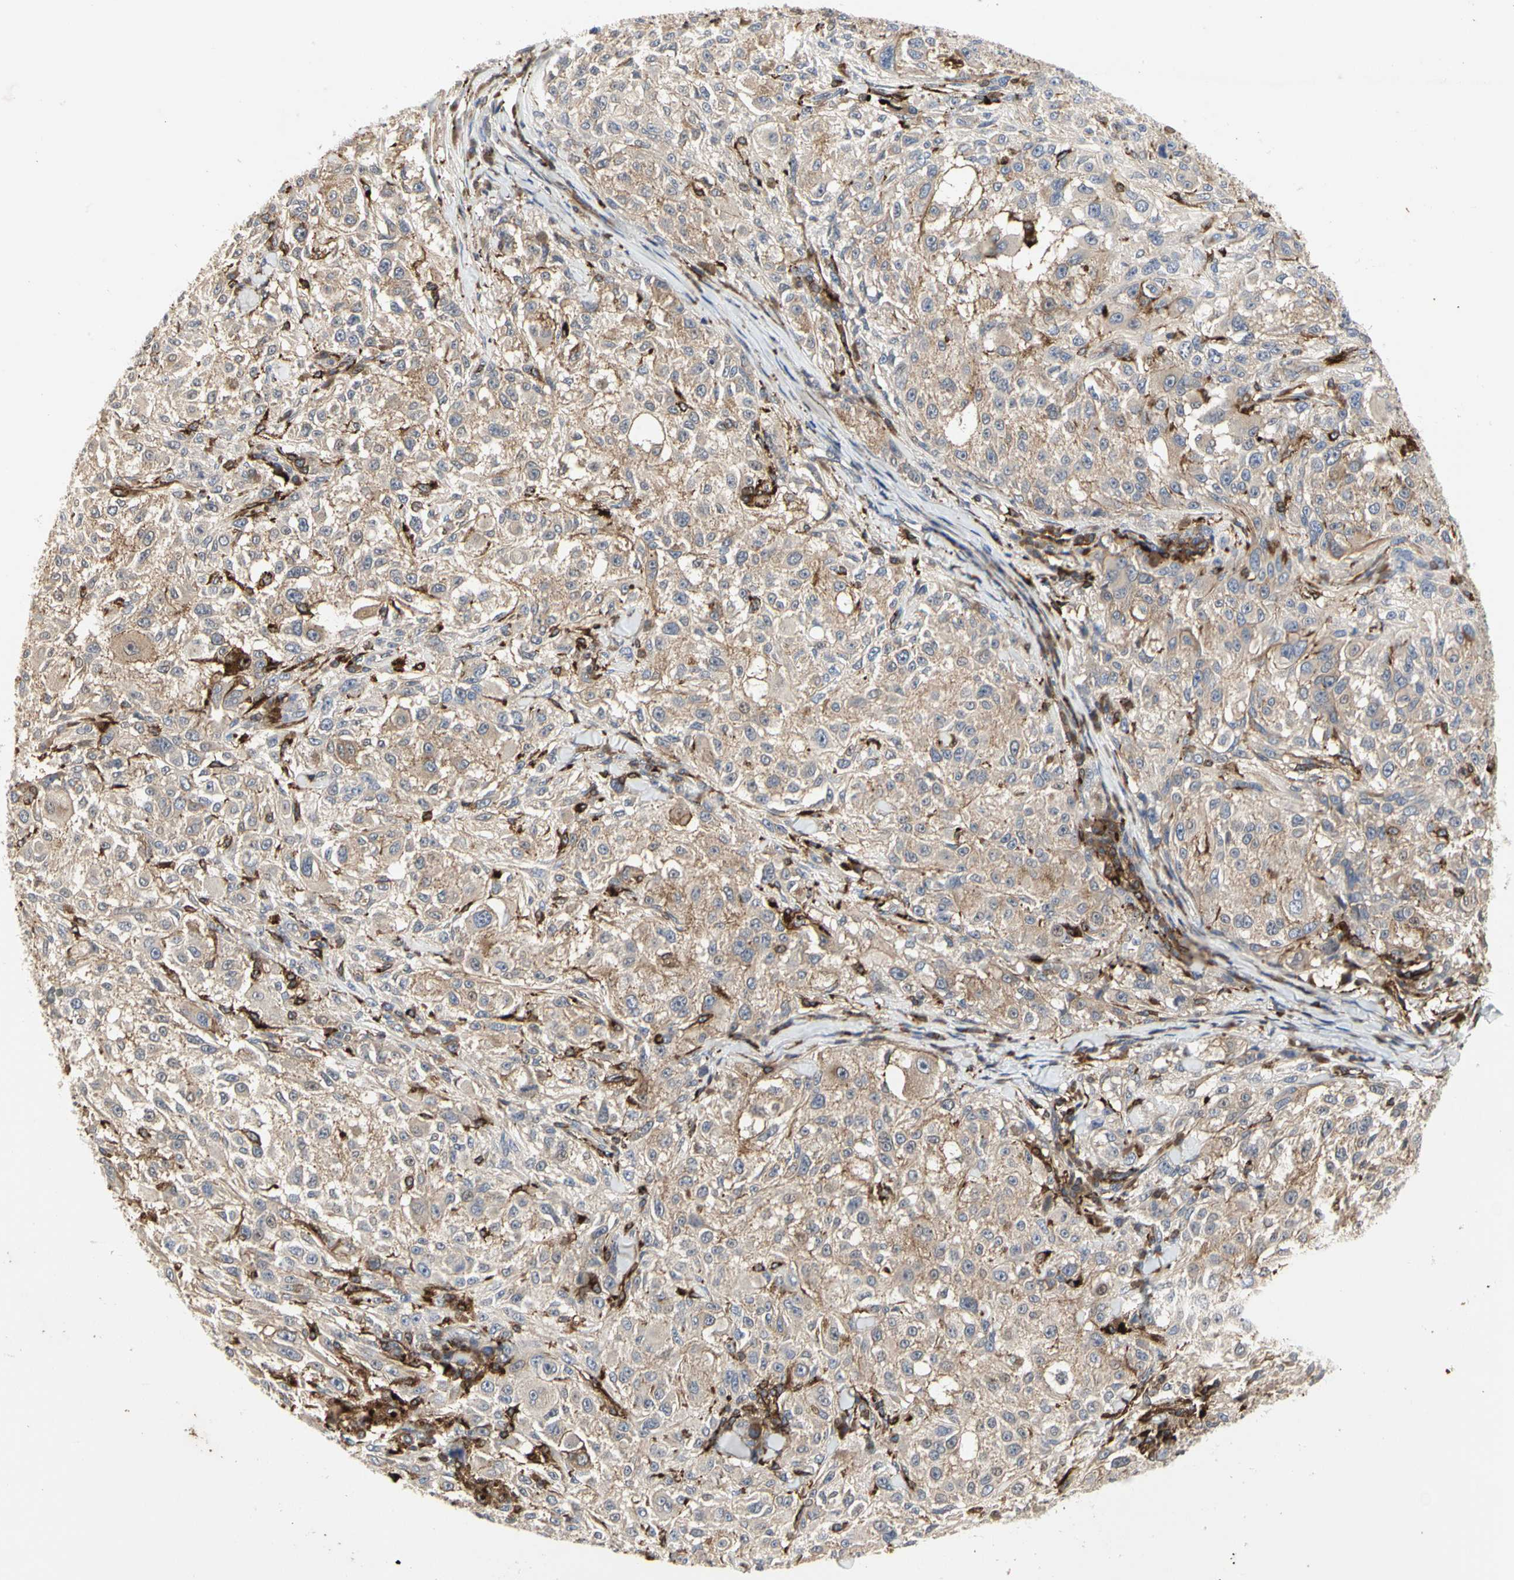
{"staining": {"intensity": "weak", "quantity": ">75%", "location": "cytoplasmic/membranous"}, "tissue": "melanoma", "cell_type": "Tumor cells", "image_type": "cancer", "snomed": [{"axis": "morphology", "description": "Necrosis, NOS"}, {"axis": "morphology", "description": "Malignant melanoma, NOS"}, {"axis": "topography", "description": "Skin"}], "caption": "Melanoma stained with immunohistochemistry (IHC) exhibits weak cytoplasmic/membranous positivity in about >75% of tumor cells.", "gene": "NAPG", "patient": {"sex": "female", "age": 87}}